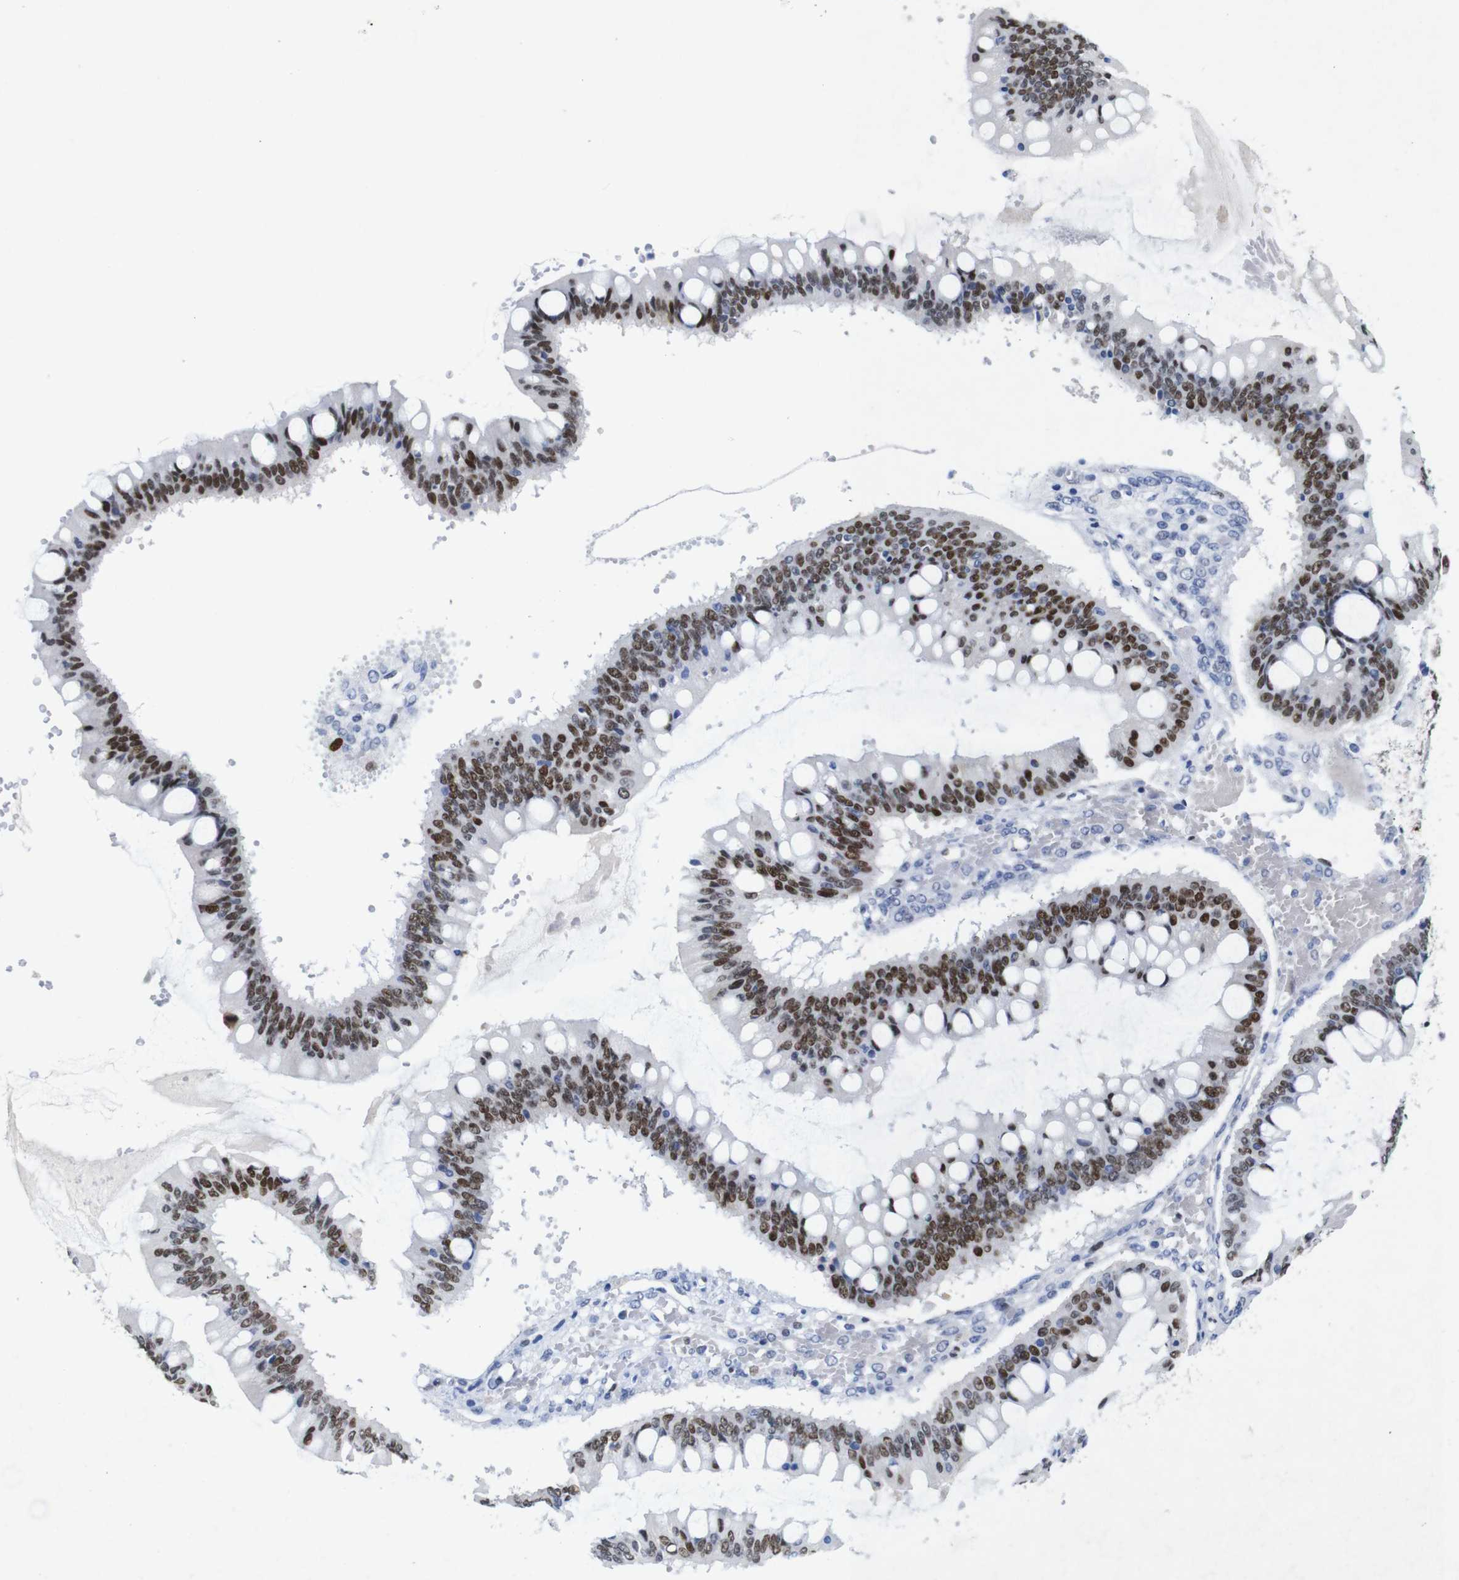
{"staining": {"intensity": "moderate", "quantity": ">75%", "location": "nuclear"}, "tissue": "ovarian cancer", "cell_type": "Tumor cells", "image_type": "cancer", "snomed": [{"axis": "morphology", "description": "Cystadenocarcinoma, mucinous, NOS"}, {"axis": "topography", "description": "Ovary"}], "caption": "Human ovarian cancer stained for a protein (brown) displays moderate nuclear positive staining in about >75% of tumor cells.", "gene": "FOSL2", "patient": {"sex": "female", "age": 73}}